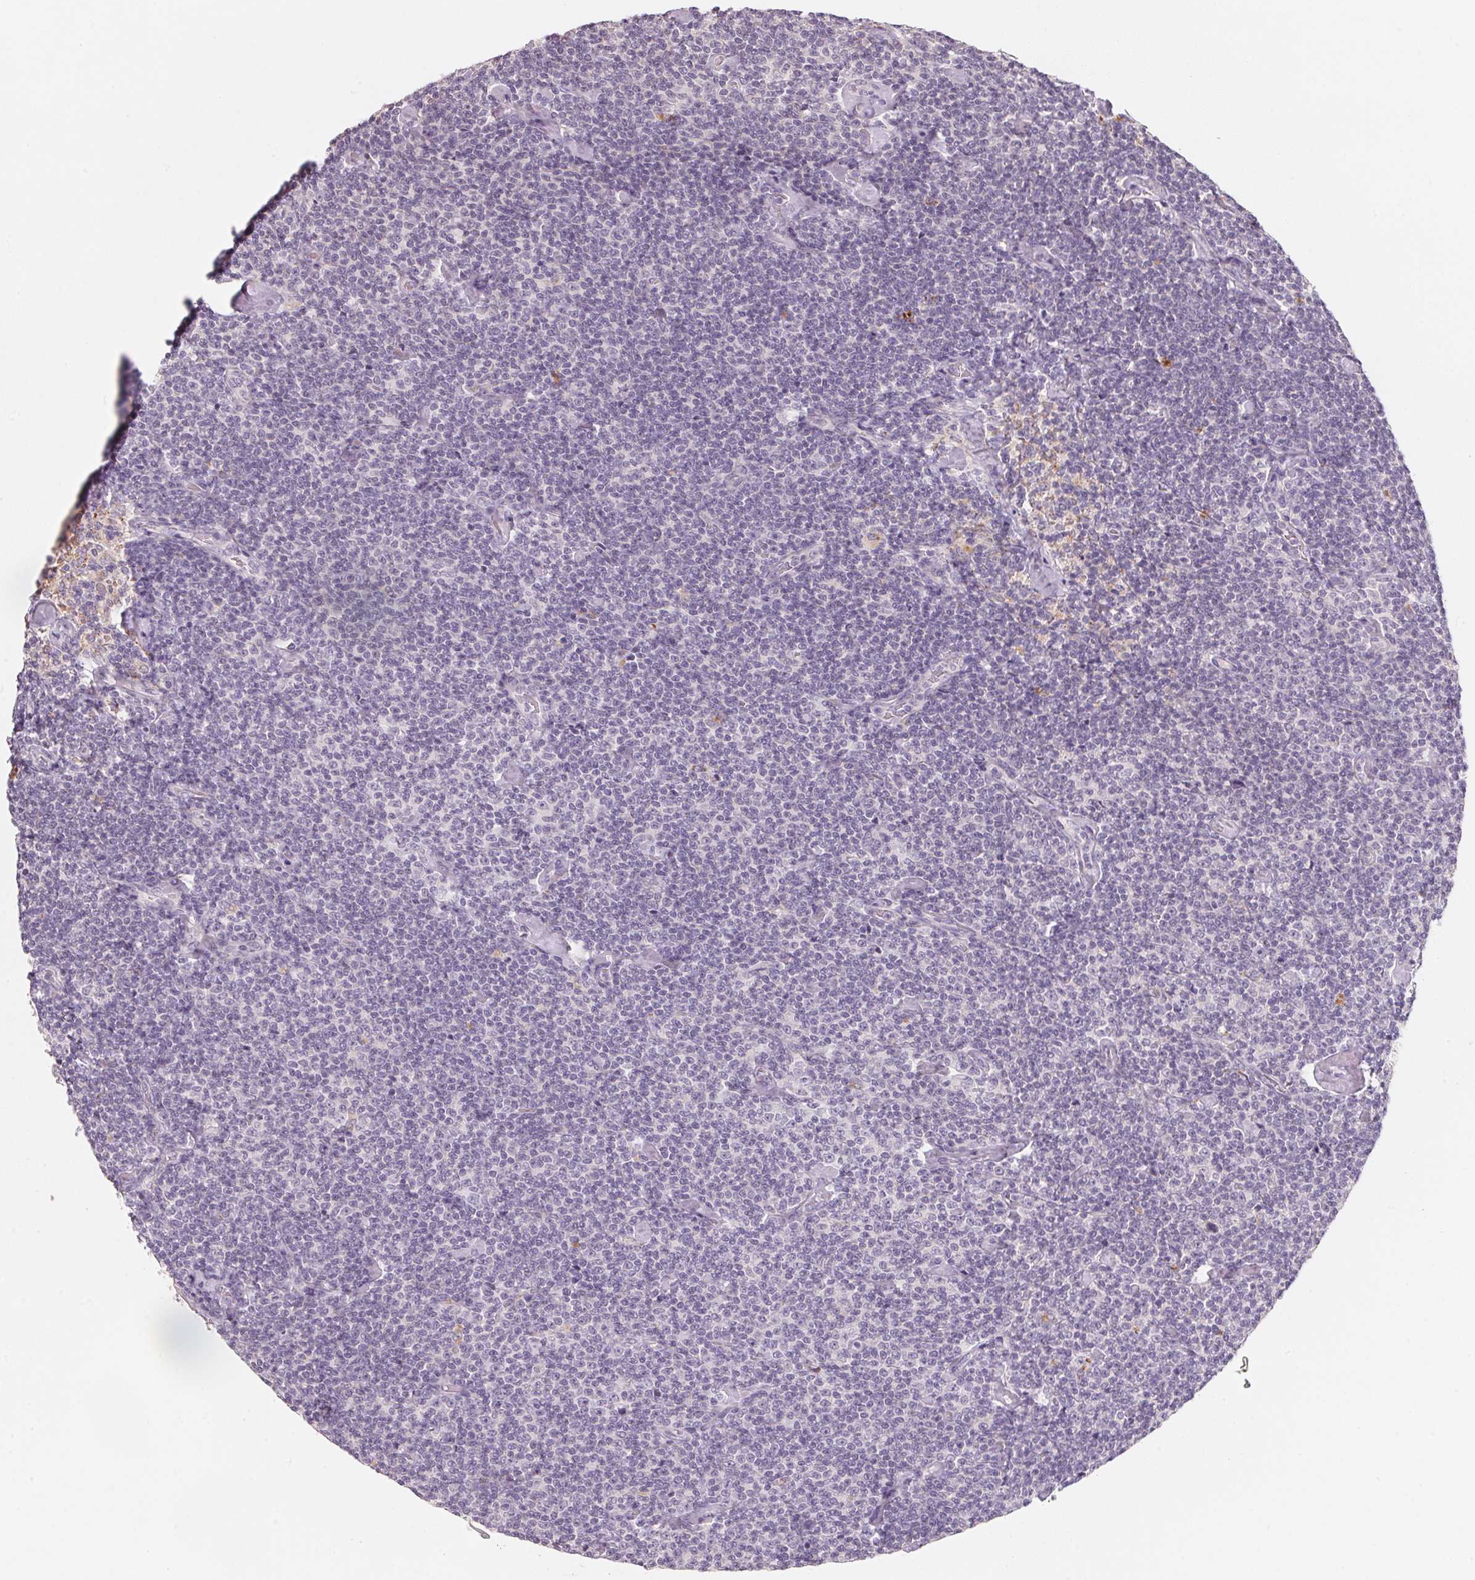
{"staining": {"intensity": "negative", "quantity": "none", "location": "none"}, "tissue": "lymphoma", "cell_type": "Tumor cells", "image_type": "cancer", "snomed": [{"axis": "morphology", "description": "Malignant lymphoma, non-Hodgkin's type, Low grade"}, {"axis": "topography", "description": "Lymph node"}], "caption": "This is a micrograph of IHC staining of lymphoma, which shows no expression in tumor cells.", "gene": "TREH", "patient": {"sex": "male", "age": 81}}